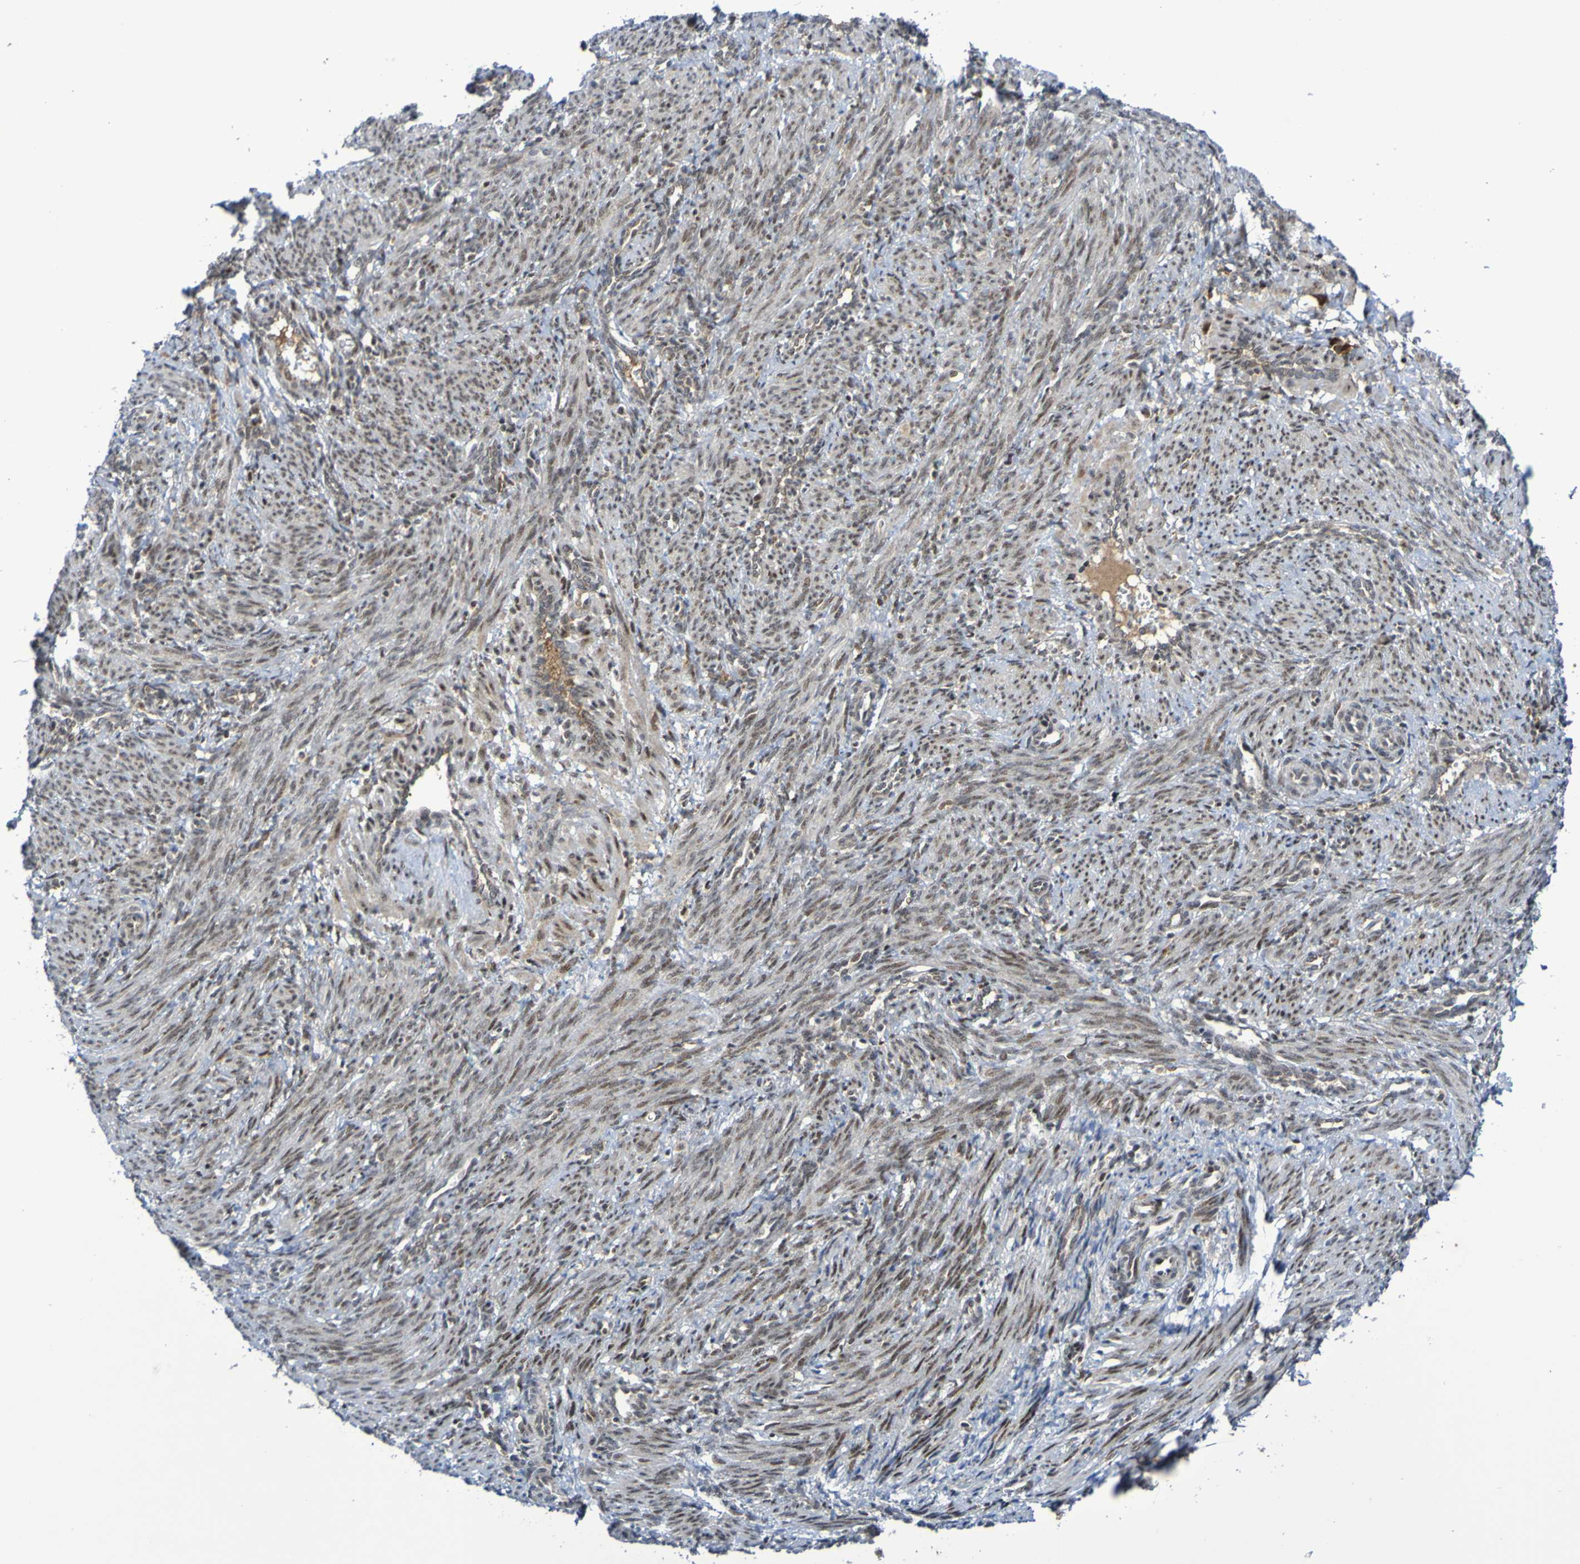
{"staining": {"intensity": "negative", "quantity": "none", "location": "none"}, "tissue": "smooth muscle", "cell_type": "Smooth muscle cells", "image_type": "normal", "snomed": [{"axis": "morphology", "description": "Normal tissue, NOS"}, {"axis": "topography", "description": "Endometrium"}], "caption": "The histopathology image displays no staining of smooth muscle cells in benign smooth muscle.", "gene": "ITLN1", "patient": {"sex": "female", "age": 33}}